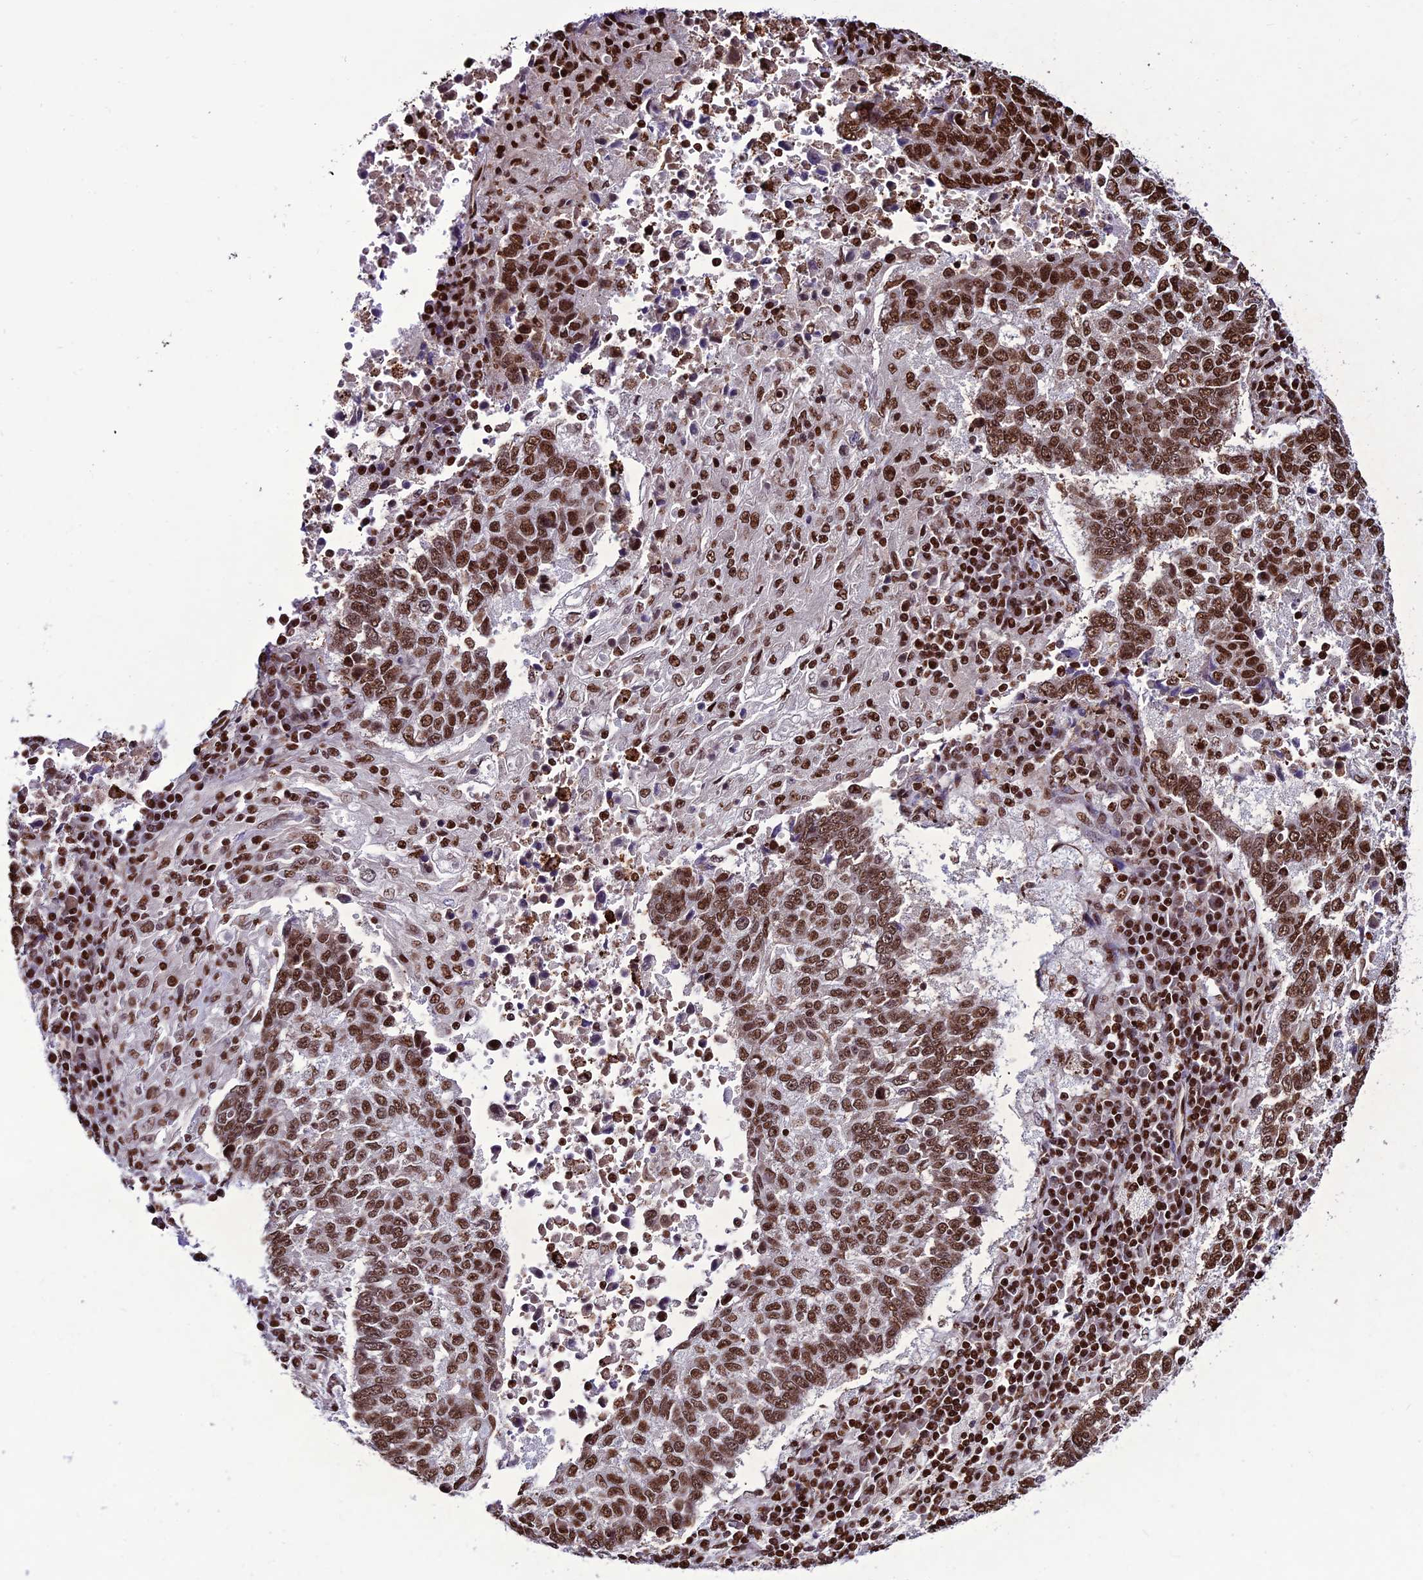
{"staining": {"intensity": "moderate", "quantity": ">75%", "location": "nuclear"}, "tissue": "lung cancer", "cell_type": "Tumor cells", "image_type": "cancer", "snomed": [{"axis": "morphology", "description": "Squamous cell carcinoma, NOS"}, {"axis": "topography", "description": "Lung"}], "caption": "High-power microscopy captured an IHC histopathology image of lung cancer, revealing moderate nuclear expression in about >75% of tumor cells. The protein of interest is shown in brown color, while the nuclei are stained blue.", "gene": "INO80E", "patient": {"sex": "male", "age": 73}}